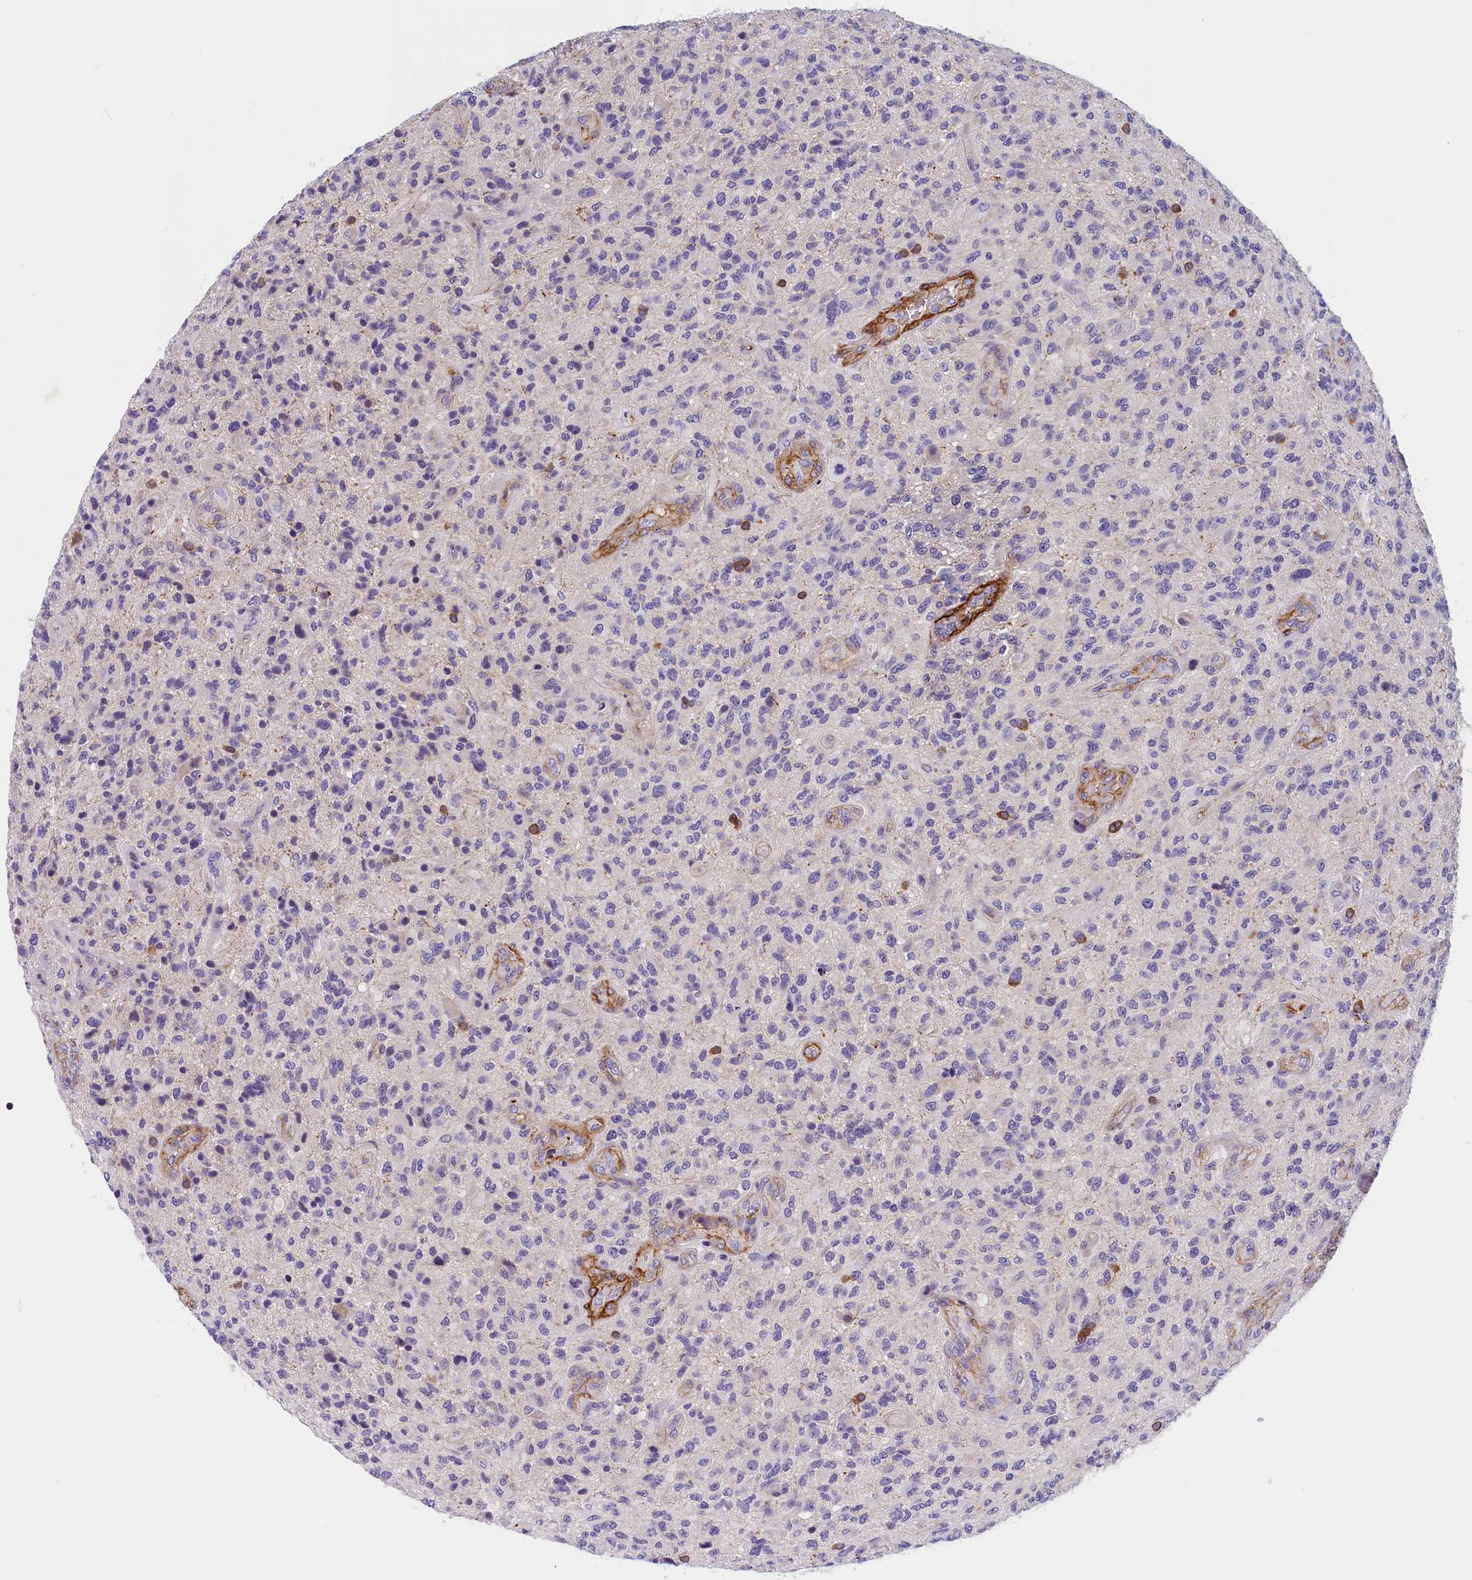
{"staining": {"intensity": "negative", "quantity": "none", "location": "none"}, "tissue": "glioma", "cell_type": "Tumor cells", "image_type": "cancer", "snomed": [{"axis": "morphology", "description": "Glioma, malignant, High grade"}, {"axis": "topography", "description": "Brain"}], "caption": "Immunohistochemistry (IHC) histopathology image of neoplastic tissue: malignant high-grade glioma stained with DAB displays no significant protein expression in tumor cells.", "gene": "BCL2L13", "patient": {"sex": "male", "age": 47}}